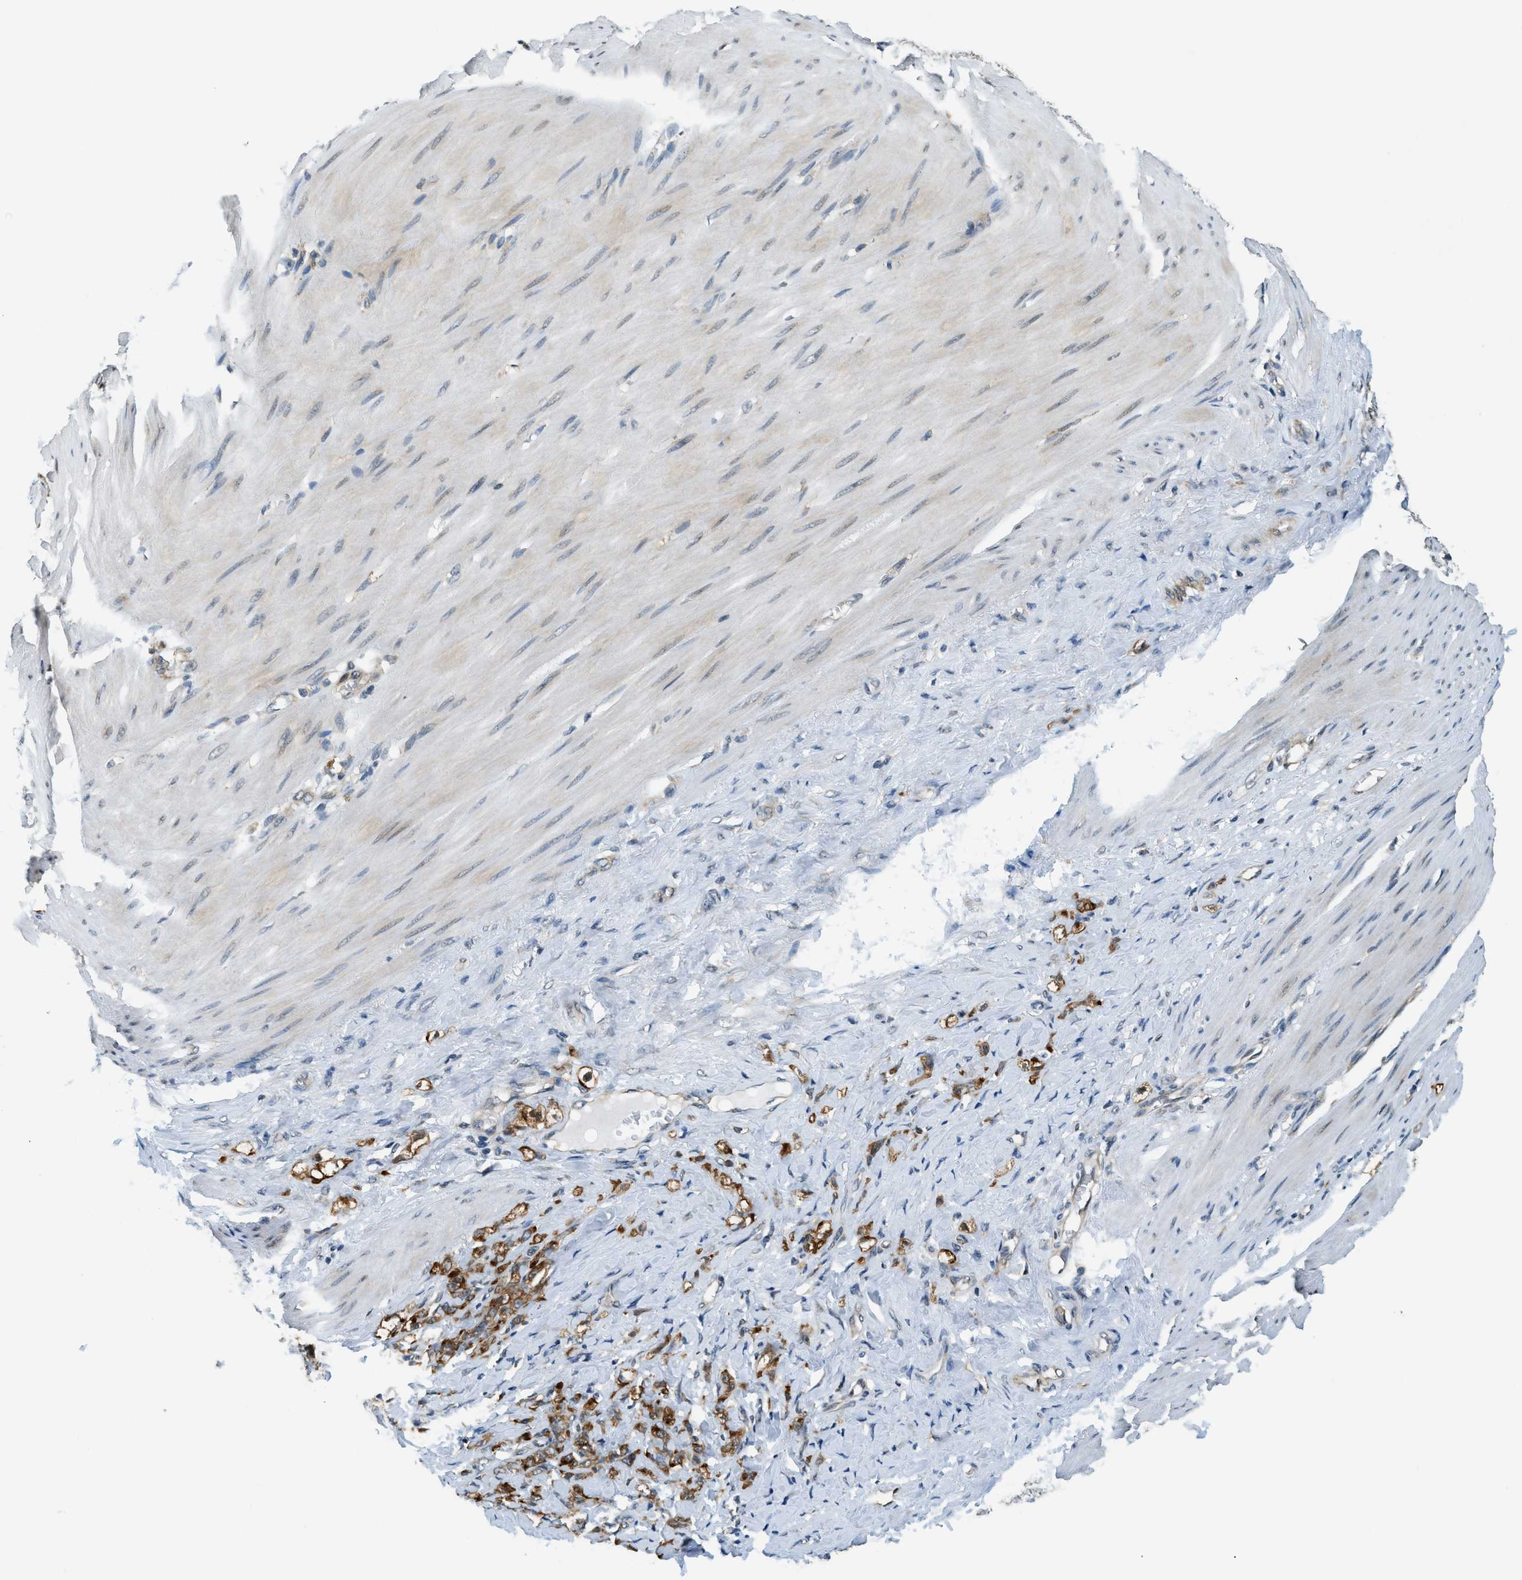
{"staining": {"intensity": "strong", "quantity": ">75%", "location": "cytoplasmic/membranous"}, "tissue": "stomach cancer", "cell_type": "Tumor cells", "image_type": "cancer", "snomed": [{"axis": "morphology", "description": "Adenocarcinoma, NOS"}, {"axis": "topography", "description": "Stomach"}], "caption": "About >75% of tumor cells in stomach cancer show strong cytoplasmic/membranous protein staining as visualized by brown immunohistochemical staining.", "gene": "RAB11FIP1", "patient": {"sex": "male", "age": 82}}